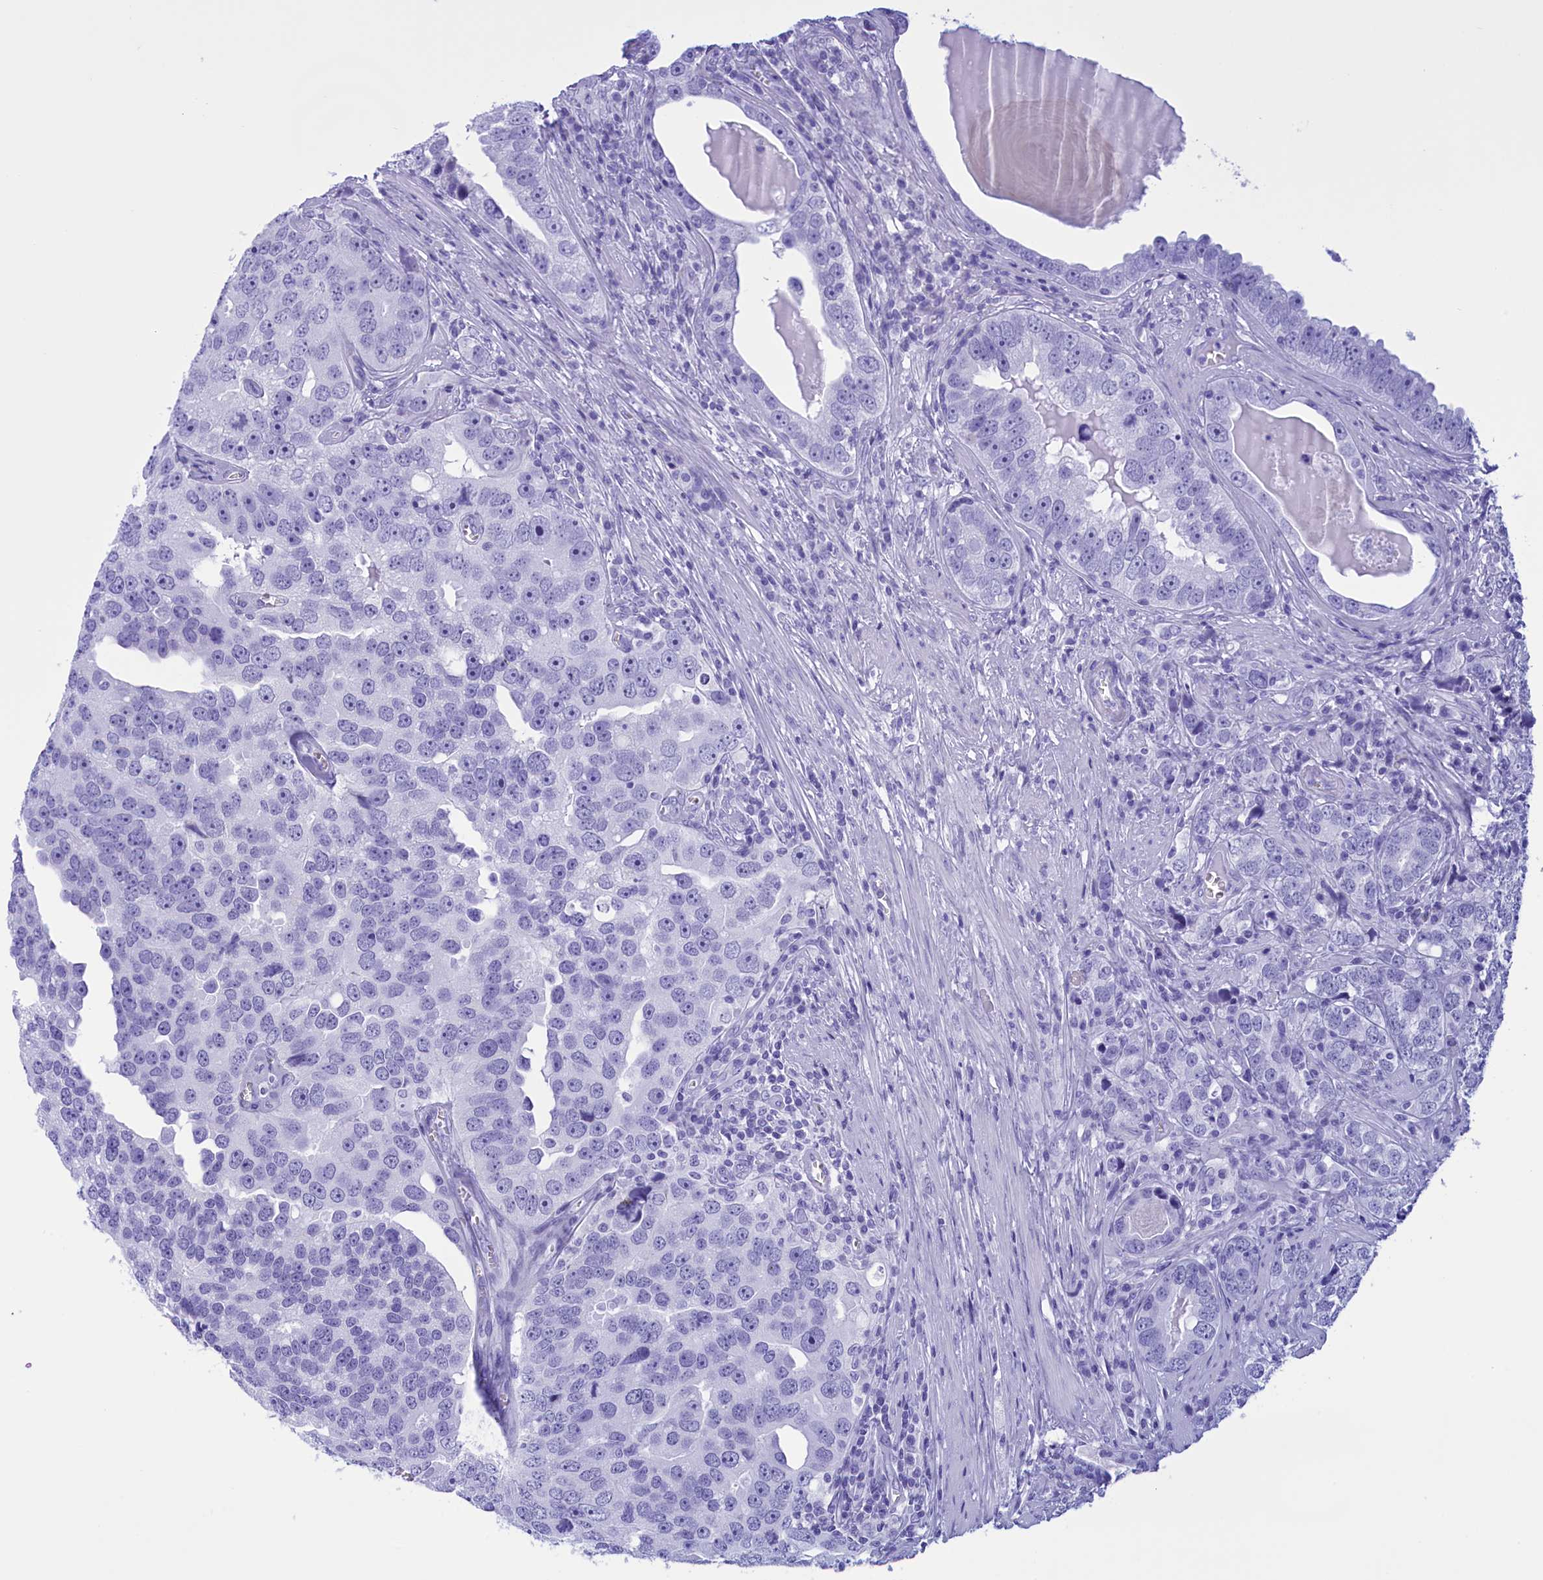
{"staining": {"intensity": "negative", "quantity": "none", "location": "none"}, "tissue": "prostate cancer", "cell_type": "Tumor cells", "image_type": "cancer", "snomed": [{"axis": "morphology", "description": "Adenocarcinoma, High grade"}, {"axis": "topography", "description": "Prostate"}], "caption": "High power microscopy histopathology image of an IHC image of prostate cancer, revealing no significant positivity in tumor cells.", "gene": "BRI3", "patient": {"sex": "male", "age": 71}}